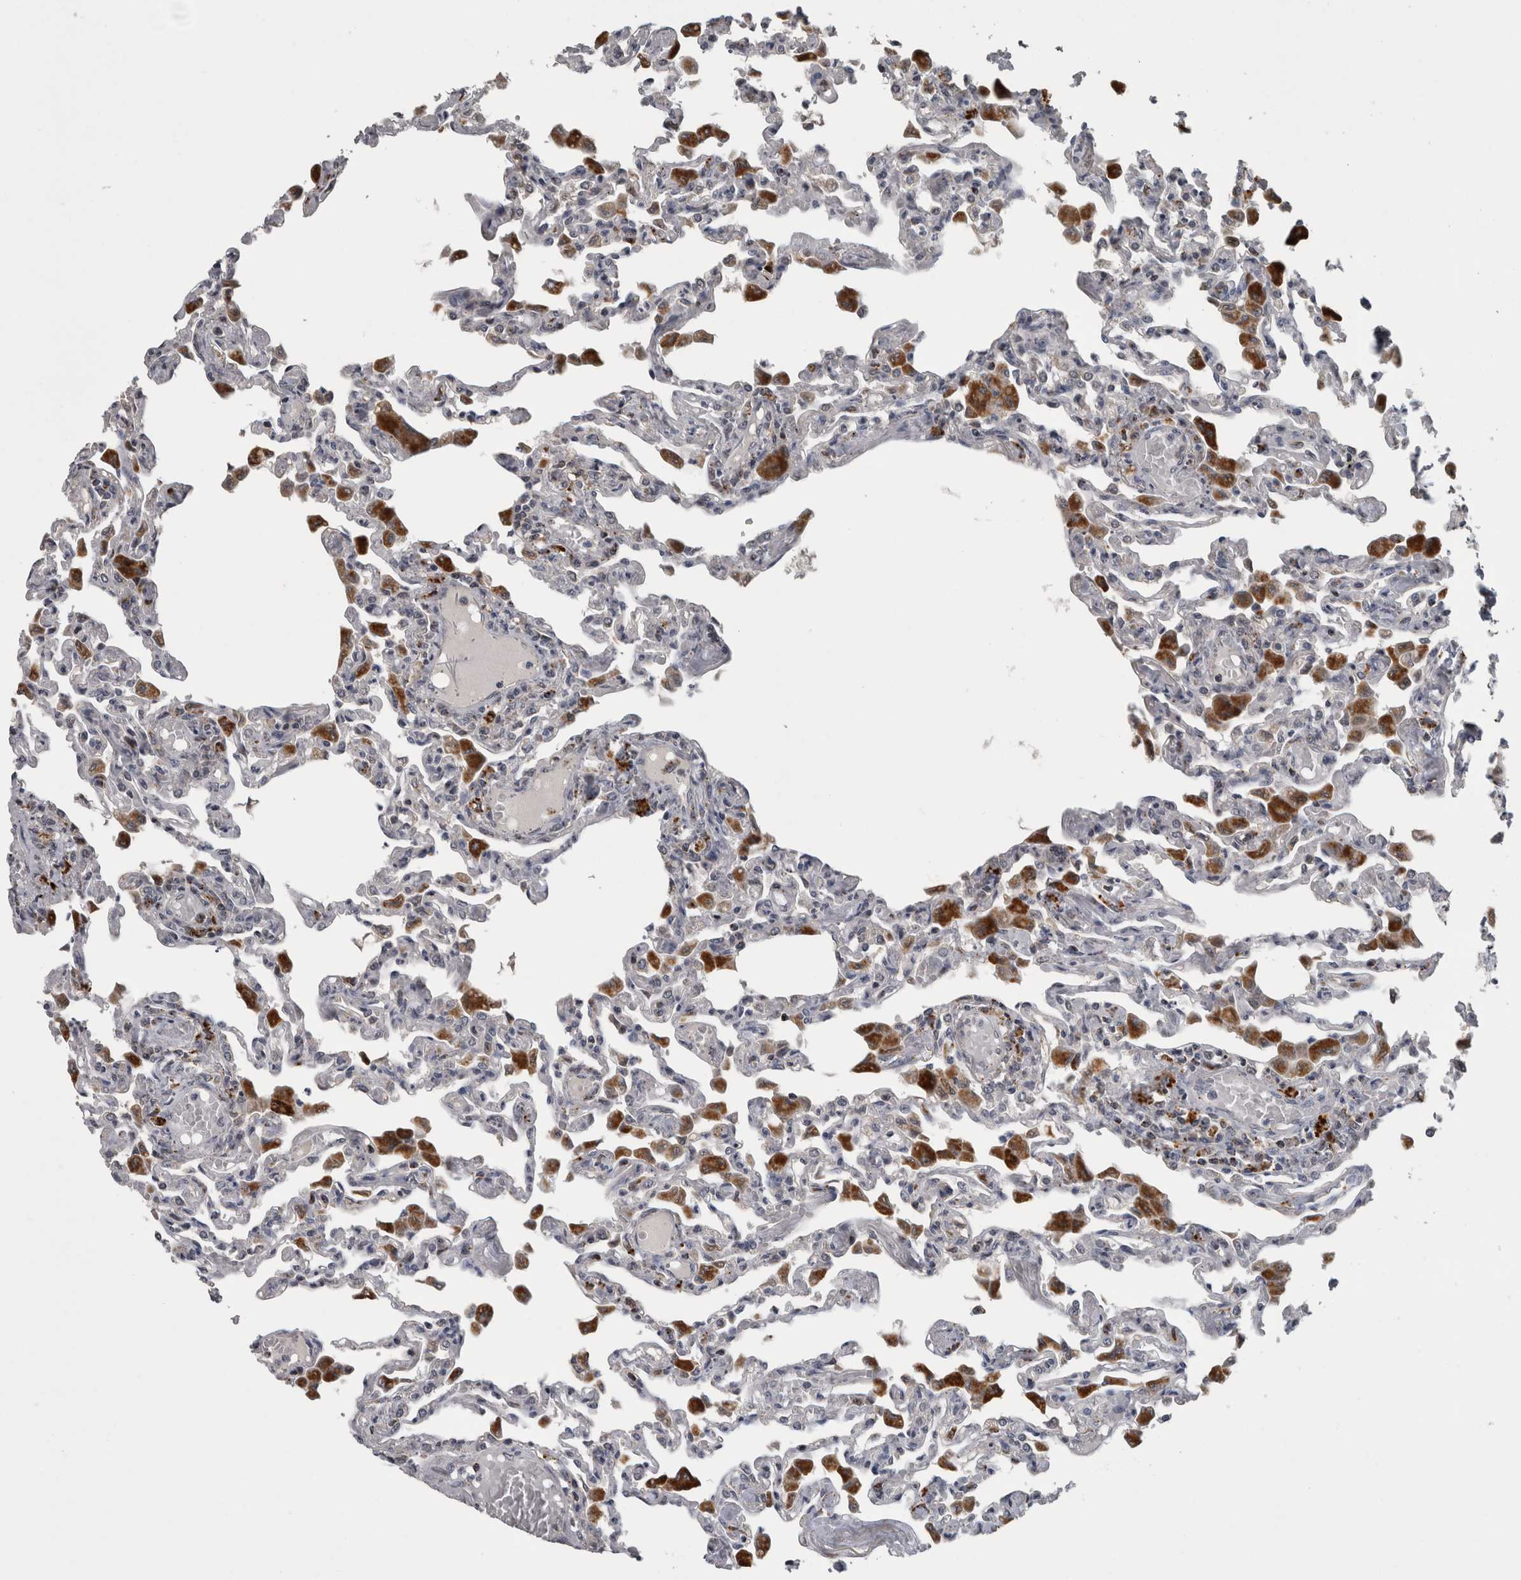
{"staining": {"intensity": "negative", "quantity": "none", "location": "none"}, "tissue": "lung", "cell_type": "Alveolar cells", "image_type": "normal", "snomed": [{"axis": "morphology", "description": "Normal tissue, NOS"}, {"axis": "topography", "description": "Bronchus"}, {"axis": "topography", "description": "Lung"}], "caption": "Immunohistochemistry (IHC) micrograph of normal lung: human lung stained with DAB (3,3'-diaminobenzidine) shows no significant protein expression in alveolar cells. (DAB (3,3'-diaminobenzidine) immunohistochemistry visualized using brightfield microscopy, high magnification).", "gene": "NAAA", "patient": {"sex": "female", "age": 49}}